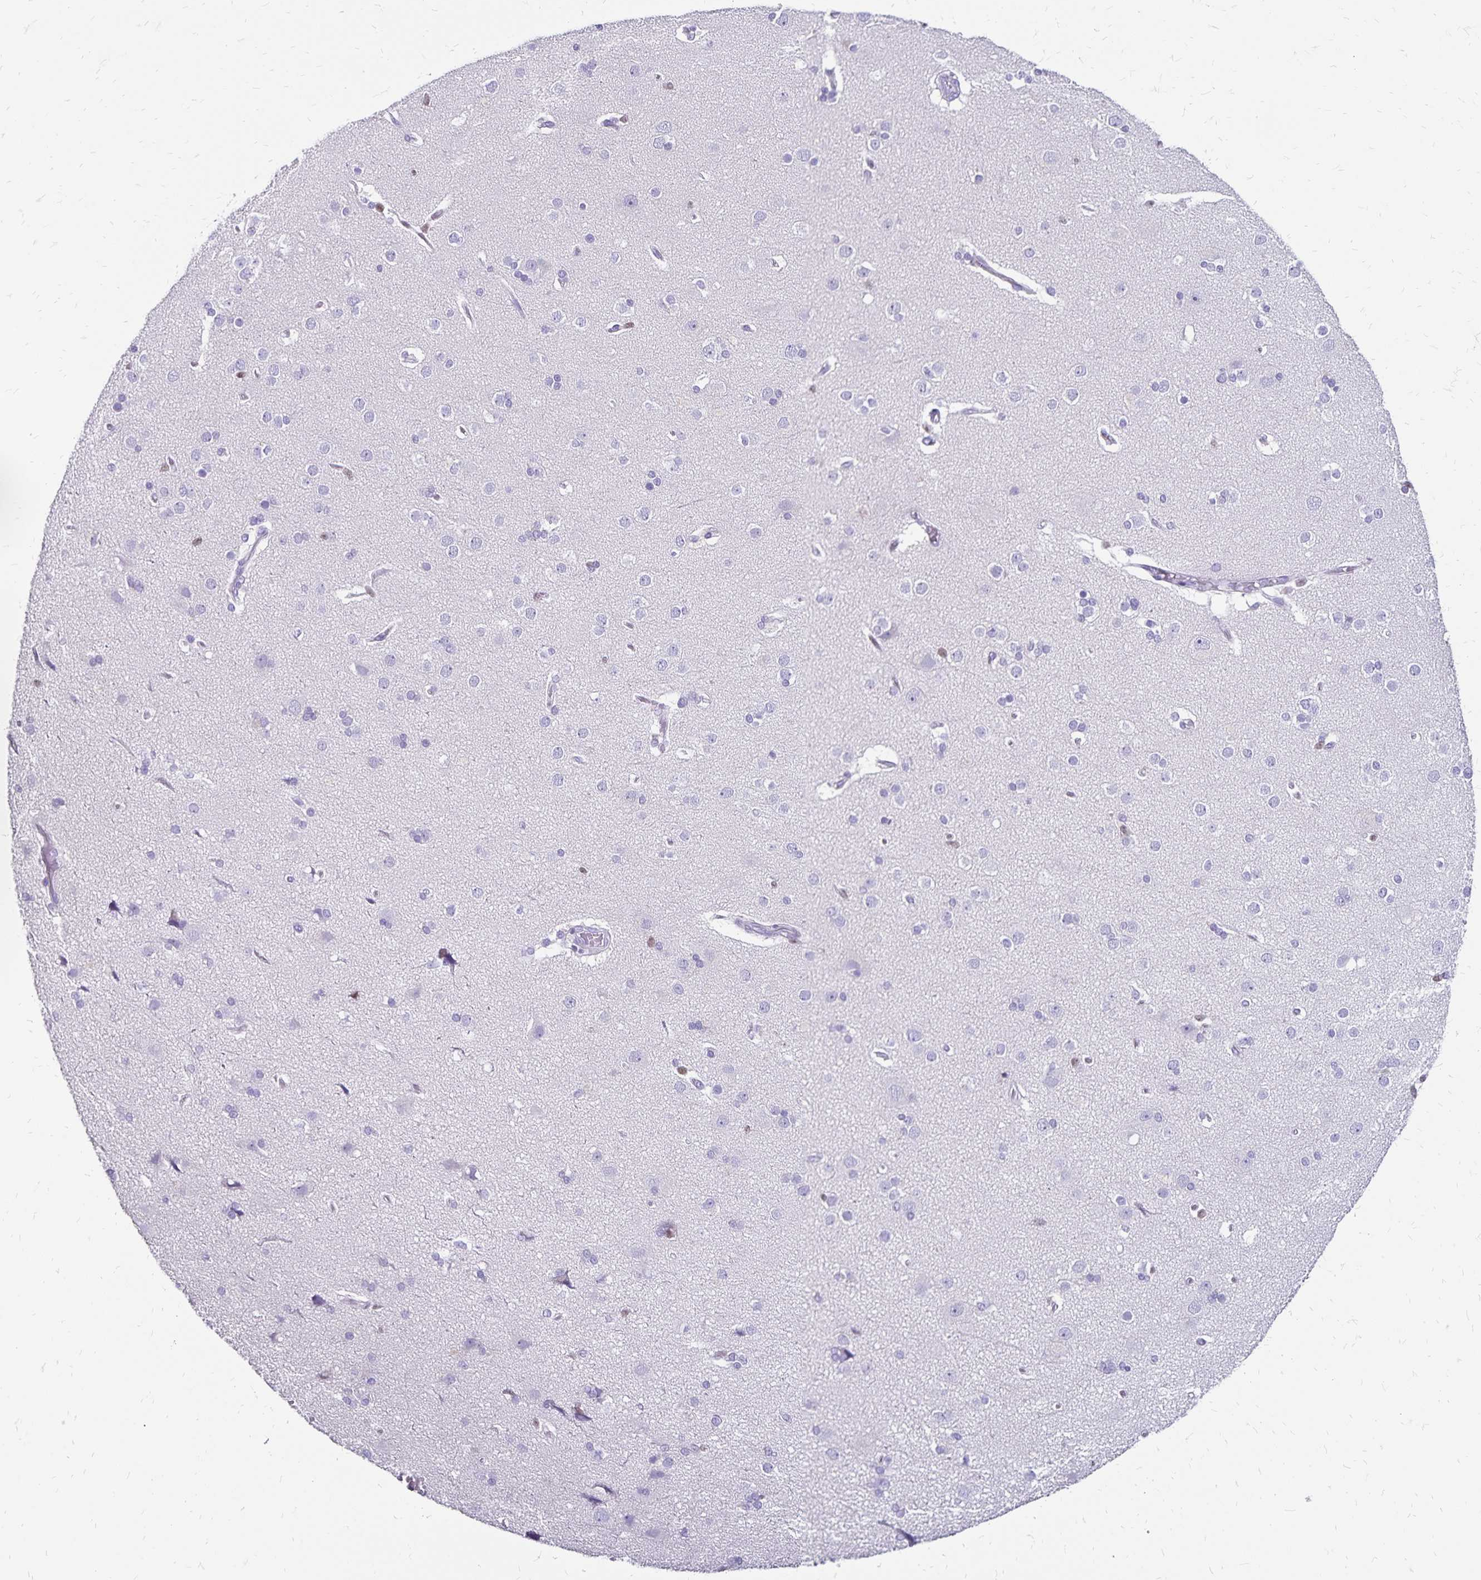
{"staining": {"intensity": "negative", "quantity": "none", "location": "none"}, "tissue": "cerebral cortex", "cell_type": "Endothelial cells", "image_type": "normal", "snomed": [{"axis": "morphology", "description": "Normal tissue, NOS"}, {"axis": "morphology", "description": "Glioma, malignant, High grade"}, {"axis": "topography", "description": "Cerebral cortex"}], "caption": "There is no significant staining in endothelial cells of cerebral cortex. (DAB immunohistochemistry (IHC) with hematoxylin counter stain).", "gene": "IKZF1", "patient": {"sex": "male", "age": 71}}